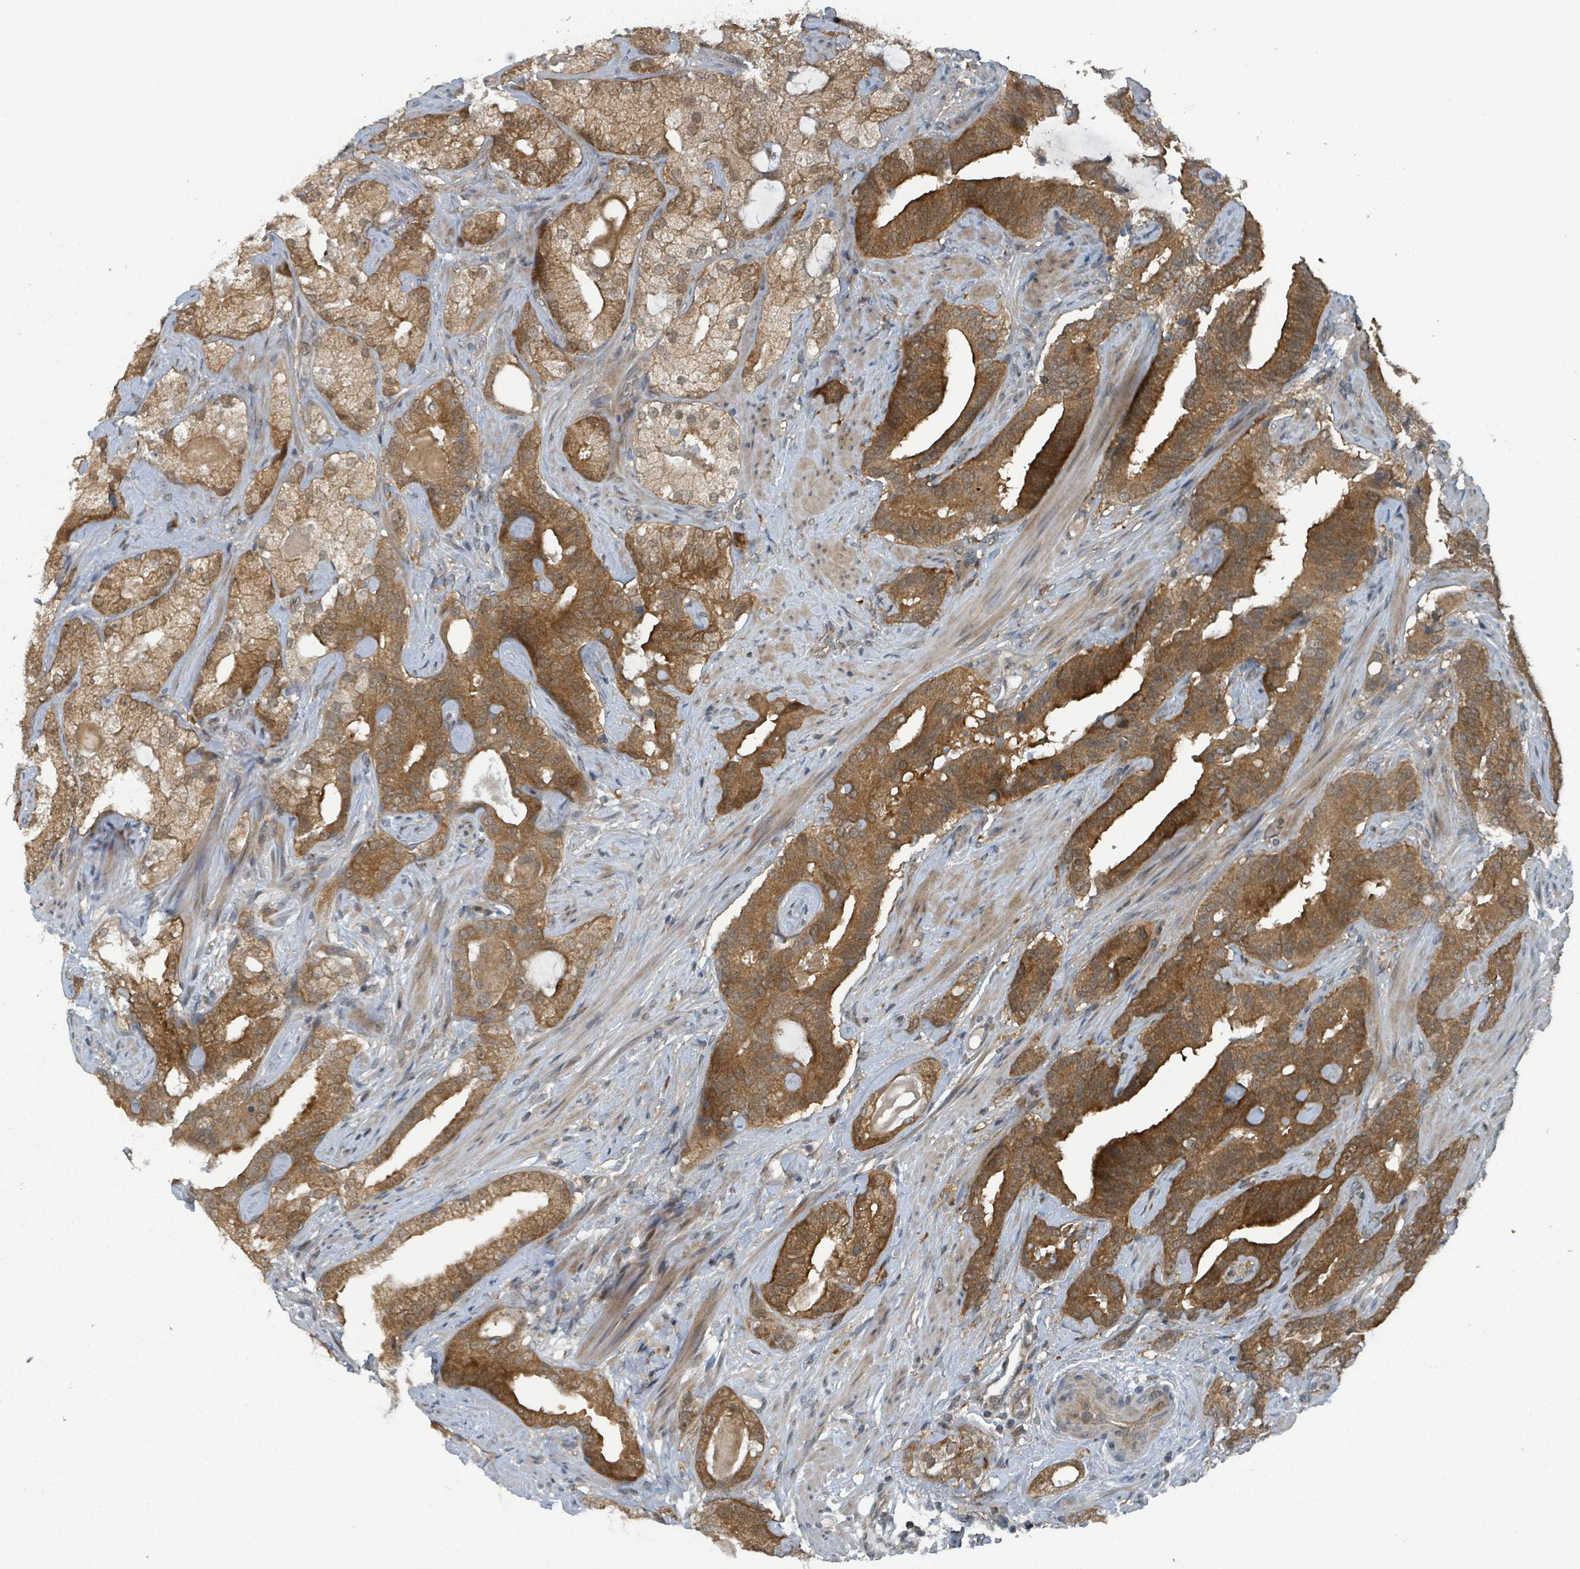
{"staining": {"intensity": "moderate", "quantity": ">75%", "location": "cytoplasmic/membranous,nuclear"}, "tissue": "prostate cancer", "cell_type": "Tumor cells", "image_type": "cancer", "snomed": [{"axis": "morphology", "description": "Adenocarcinoma, High grade"}, {"axis": "topography", "description": "Prostate"}], "caption": "Immunohistochemistry (DAB) staining of human prostate cancer reveals moderate cytoplasmic/membranous and nuclear protein expression in about >75% of tumor cells.", "gene": "GOLGA7", "patient": {"sex": "male", "age": 64}}